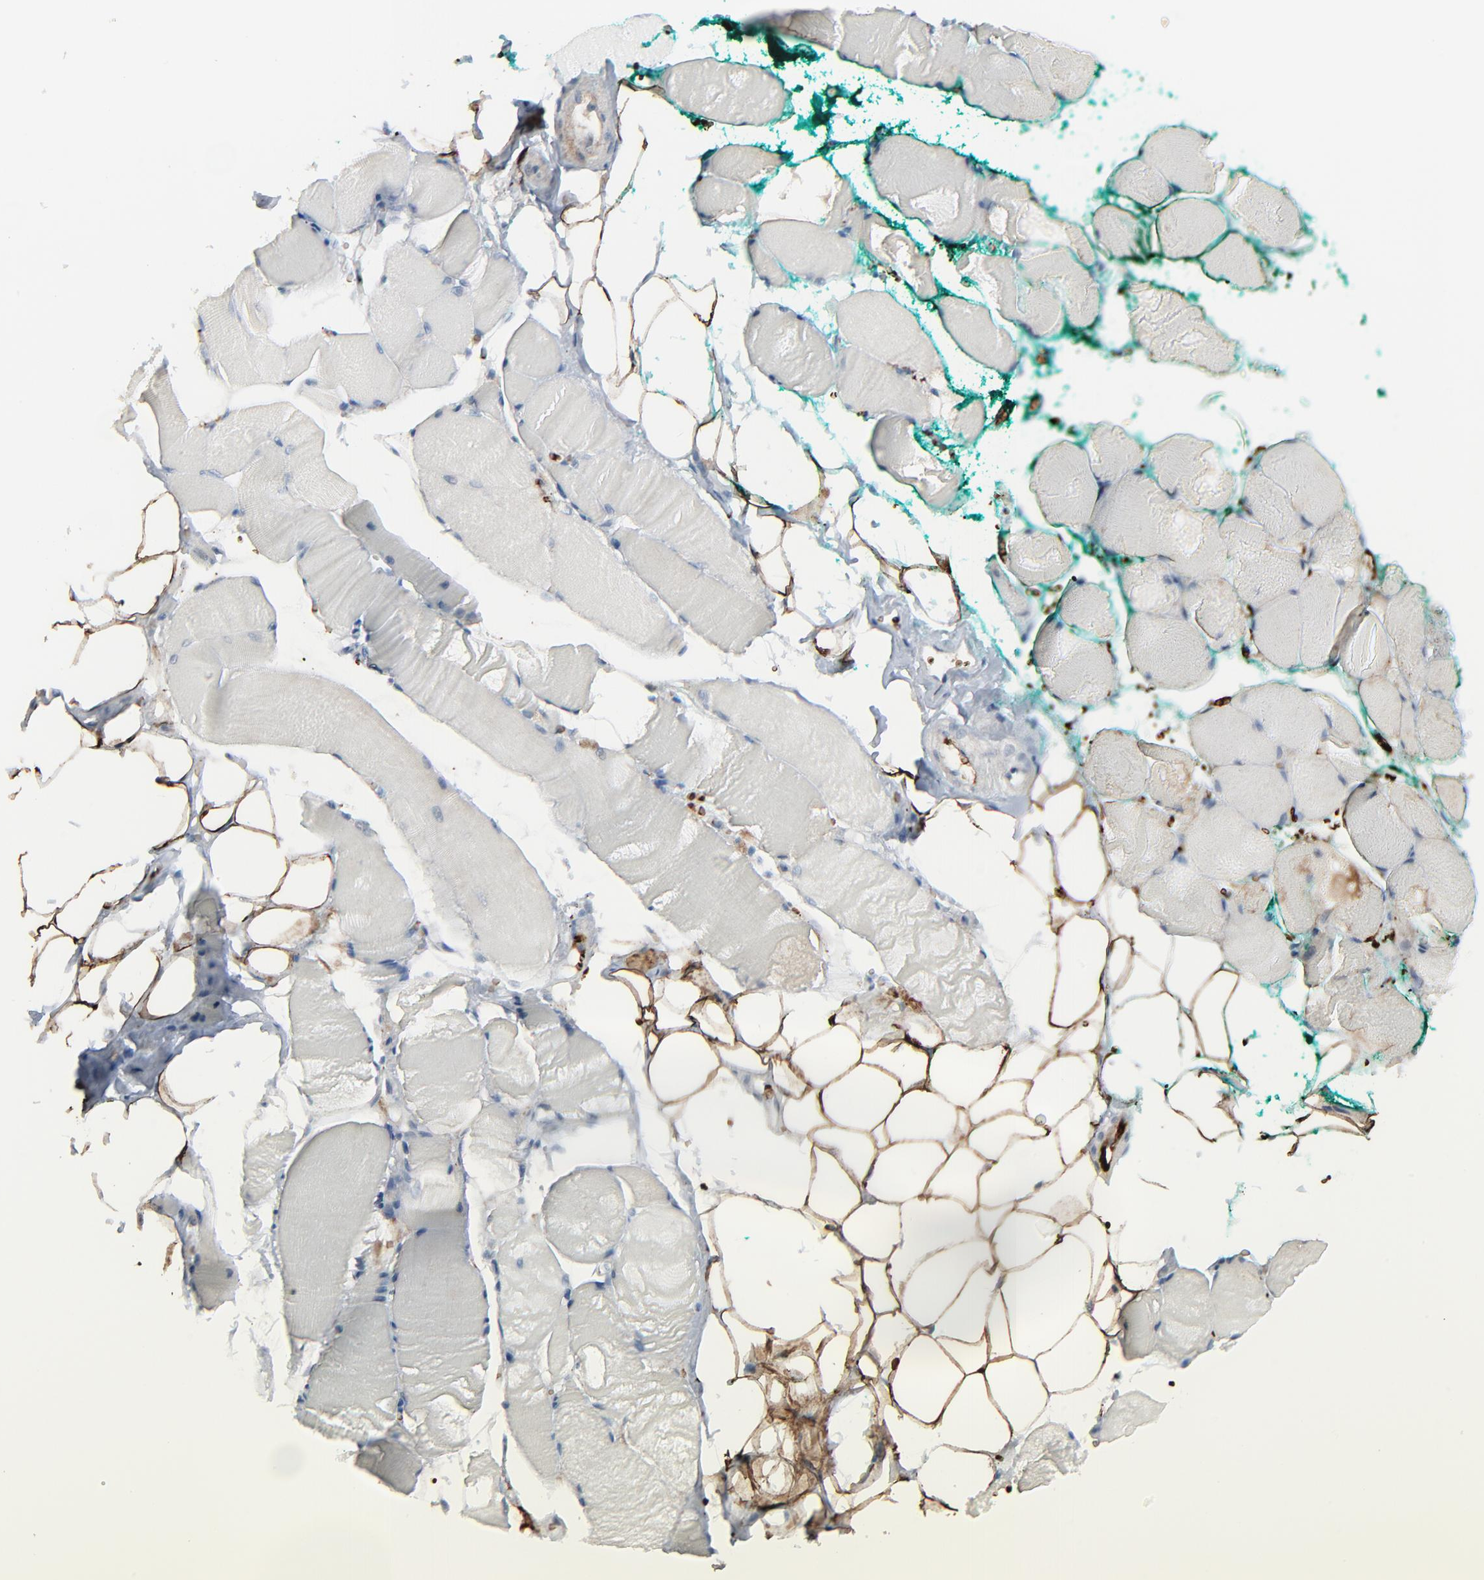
{"staining": {"intensity": "negative", "quantity": "none", "location": "none"}, "tissue": "skeletal muscle", "cell_type": "Myocytes", "image_type": "normal", "snomed": [{"axis": "morphology", "description": "Normal tissue, NOS"}, {"axis": "topography", "description": "Skeletal muscle"}, {"axis": "topography", "description": "Peripheral nerve tissue"}], "caption": "High power microscopy micrograph of an immunohistochemistry image of normal skeletal muscle, revealing no significant positivity in myocytes.", "gene": "SAGE1", "patient": {"sex": "female", "age": 84}}